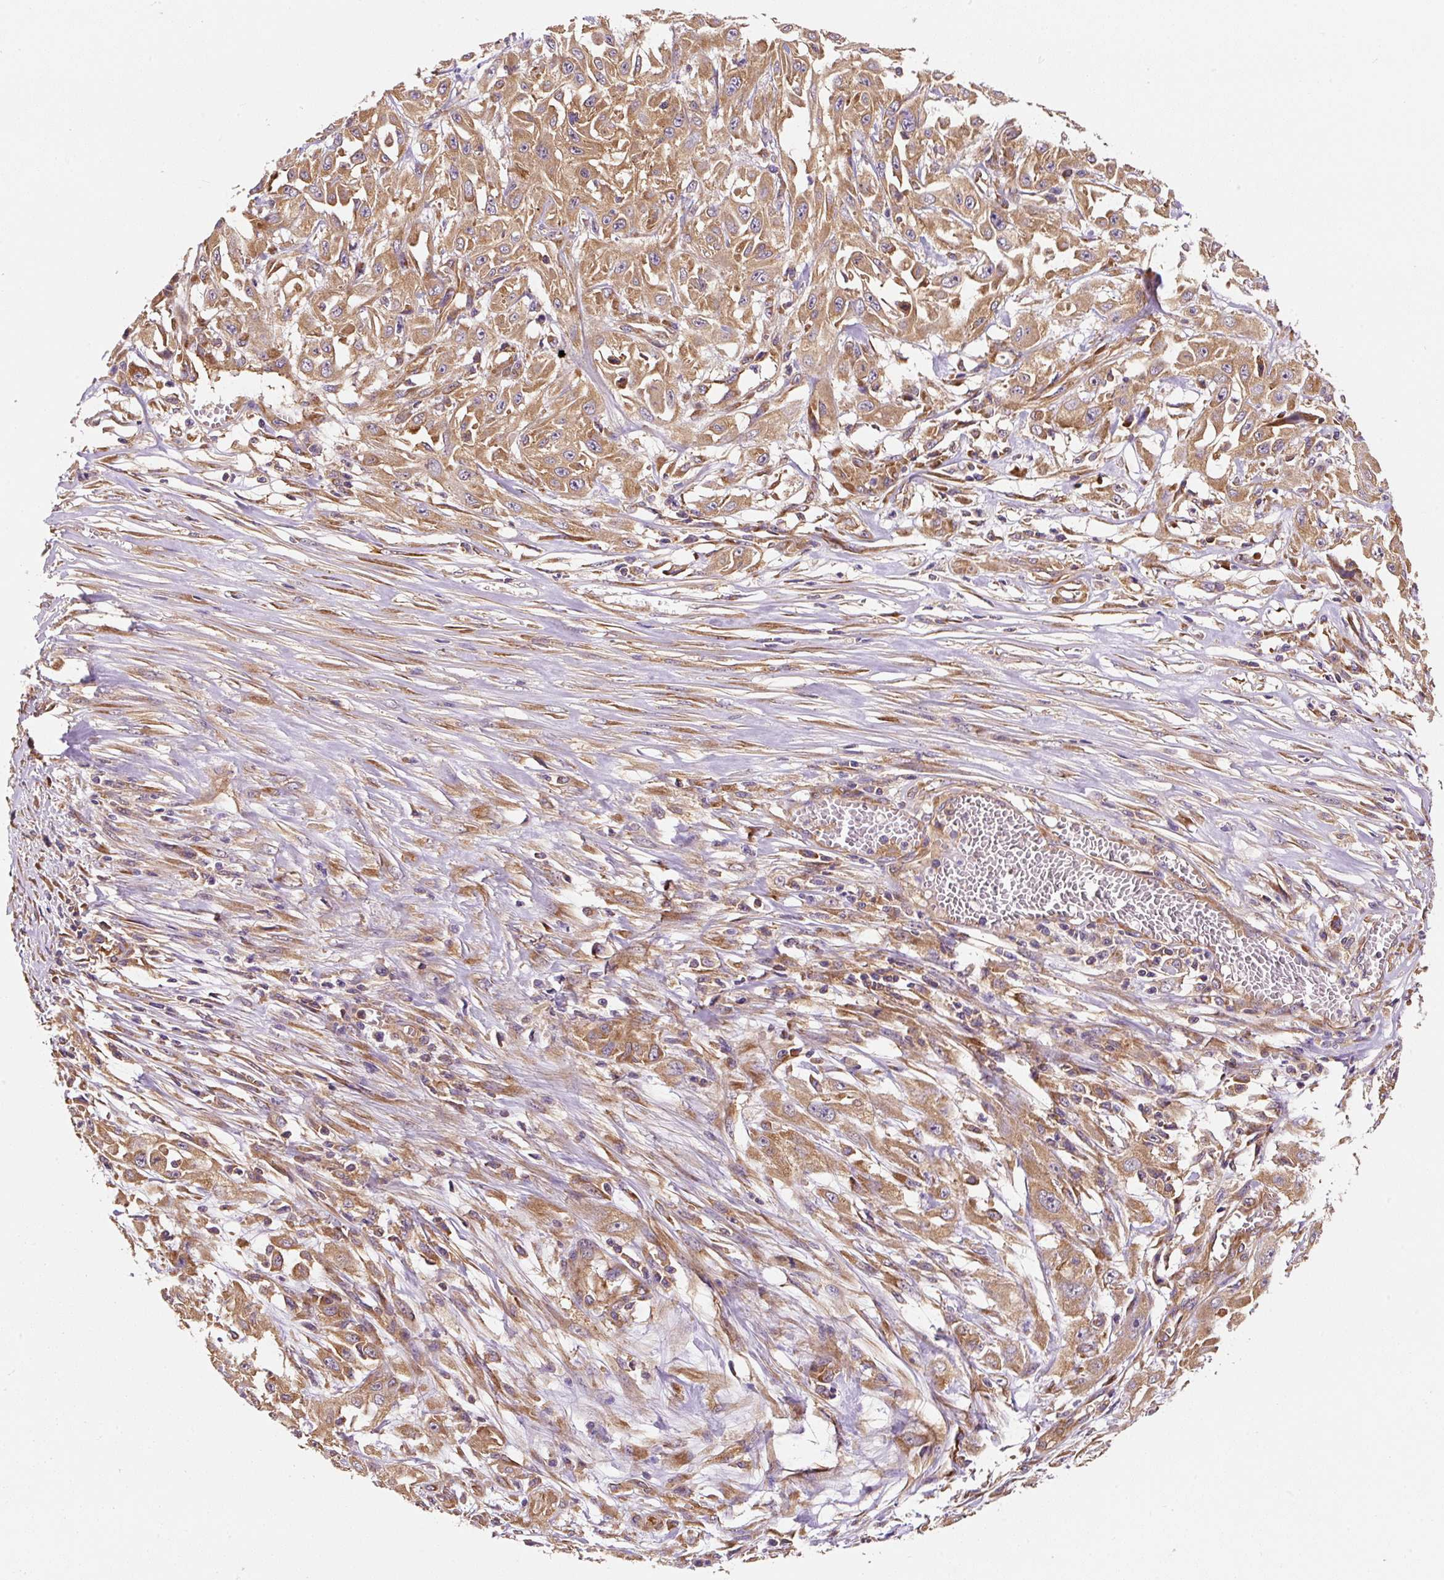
{"staining": {"intensity": "moderate", "quantity": ">75%", "location": "cytoplasmic/membranous"}, "tissue": "skin cancer", "cell_type": "Tumor cells", "image_type": "cancer", "snomed": [{"axis": "morphology", "description": "Squamous cell carcinoma, NOS"}, {"axis": "morphology", "description": "Squamous cell carcinoma, metastatic, NOS"}, {"axis": "topography", "description": "Skin"}, {"axis": "topography", "description": "Lymph node"}], "caption": "Immunohistochemical staining of skin cancer (metastatic squamous cell carcinoma) reveals medium levels of moderate cytoplasmic/membranous protein staining in about >75% of tumor cells.", "gene": "EIF2S2", "patient": {"sex": "male", "age": 75}}